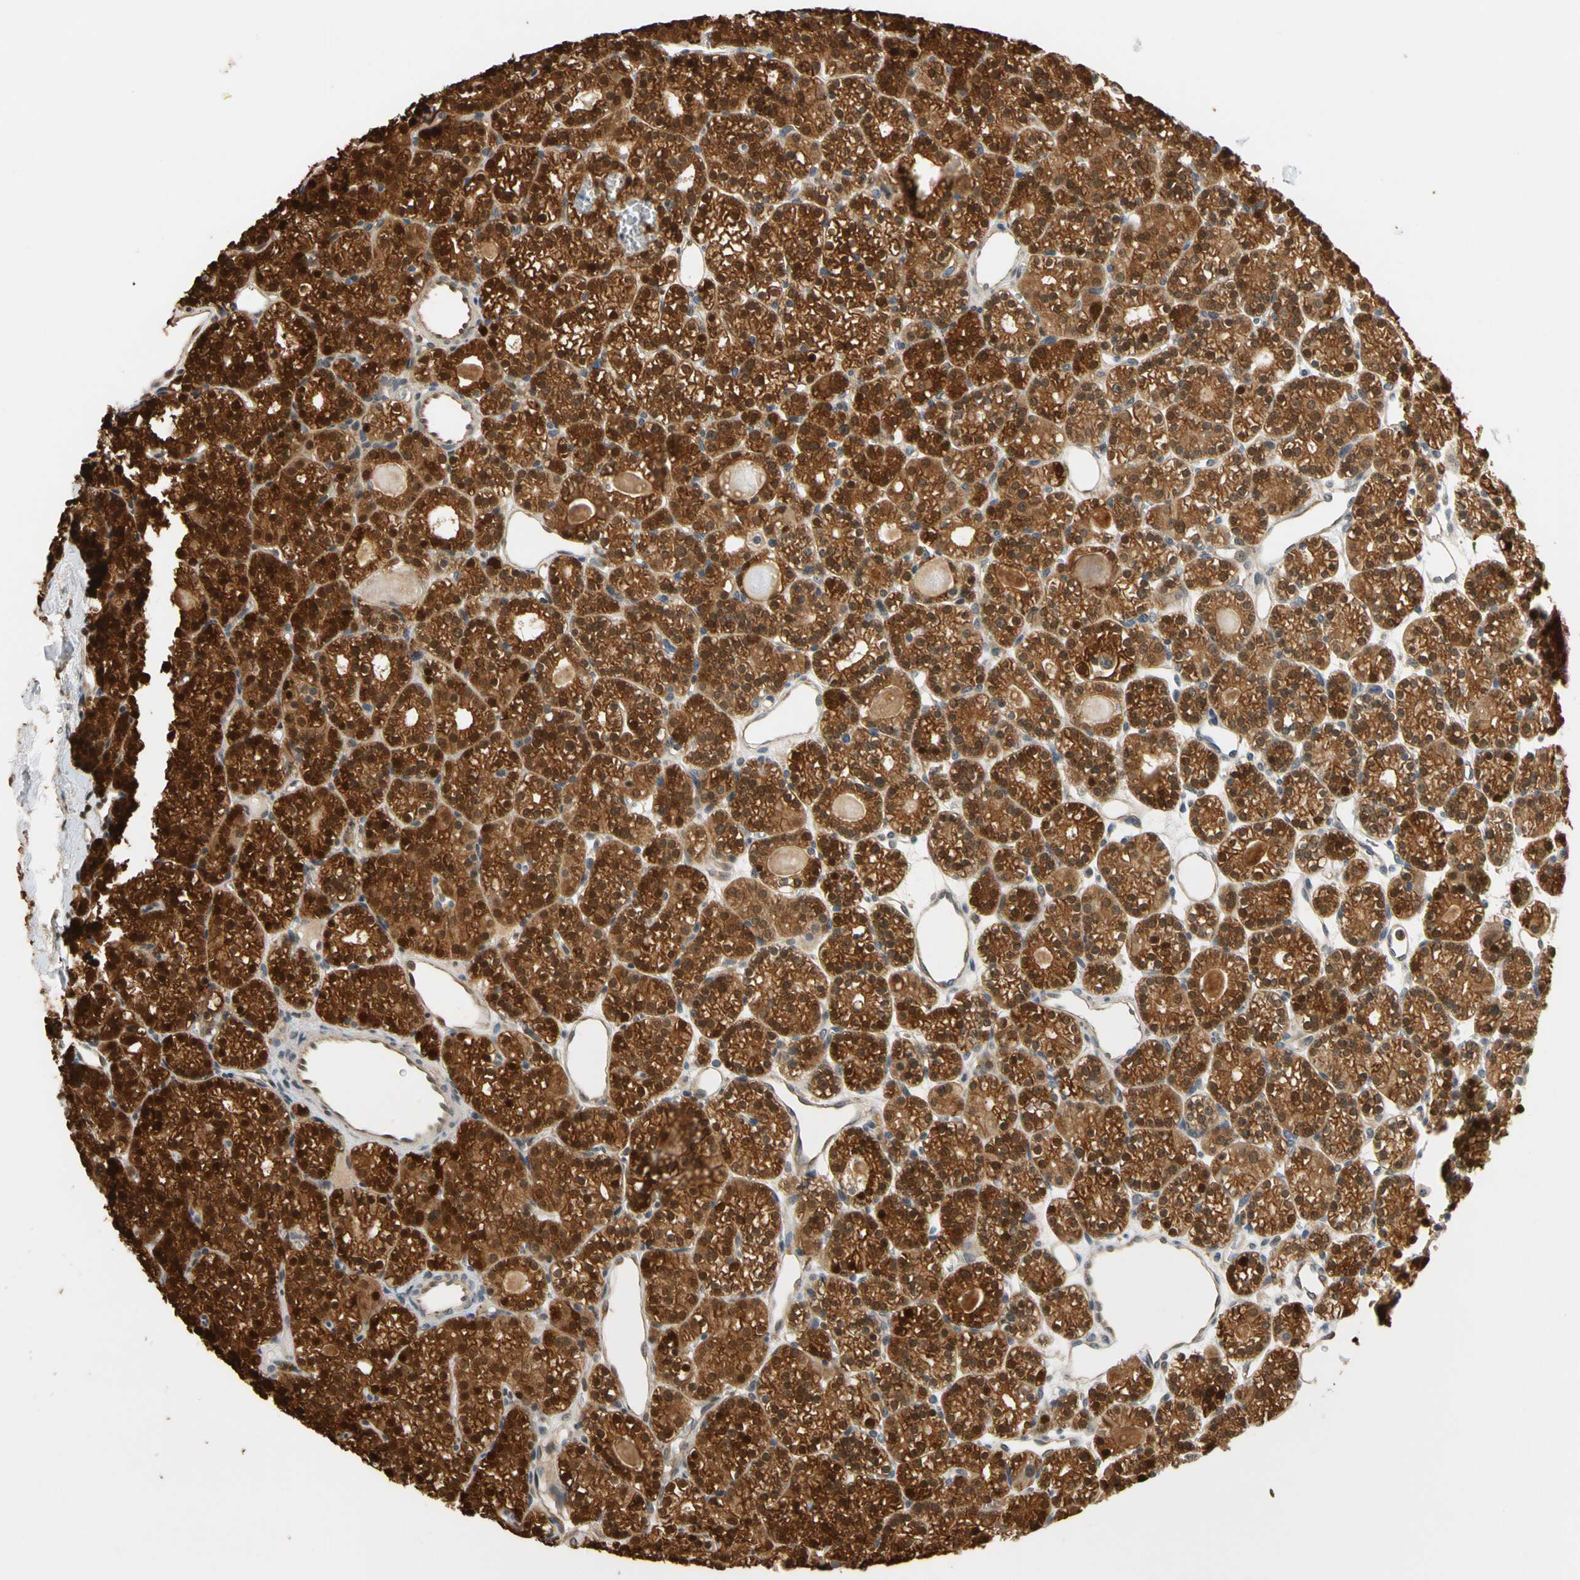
{"staining": {"intensity": "strong", "quantity": ">75%", "location": "cytoplasmic/membranous,nuclear"}, "tissue": "parathyroid gland", "cell_type": "Glandular cells", "image_type": "normal", "snomed": [{"axis": "morphology", "description": "Normal tissue, NOS"}, {"axis": "topography", "description": "Parathyroid gland"}], "caption": "Immunohistochemical staining of normal human parathyroid gland exhibits >75% levels of strong cytoplasmic/membranous,nuclear protein staining in about >75% of glandular cells.", "gene": "GPSM2", "patient": {"sex": "female", "age": 64}}